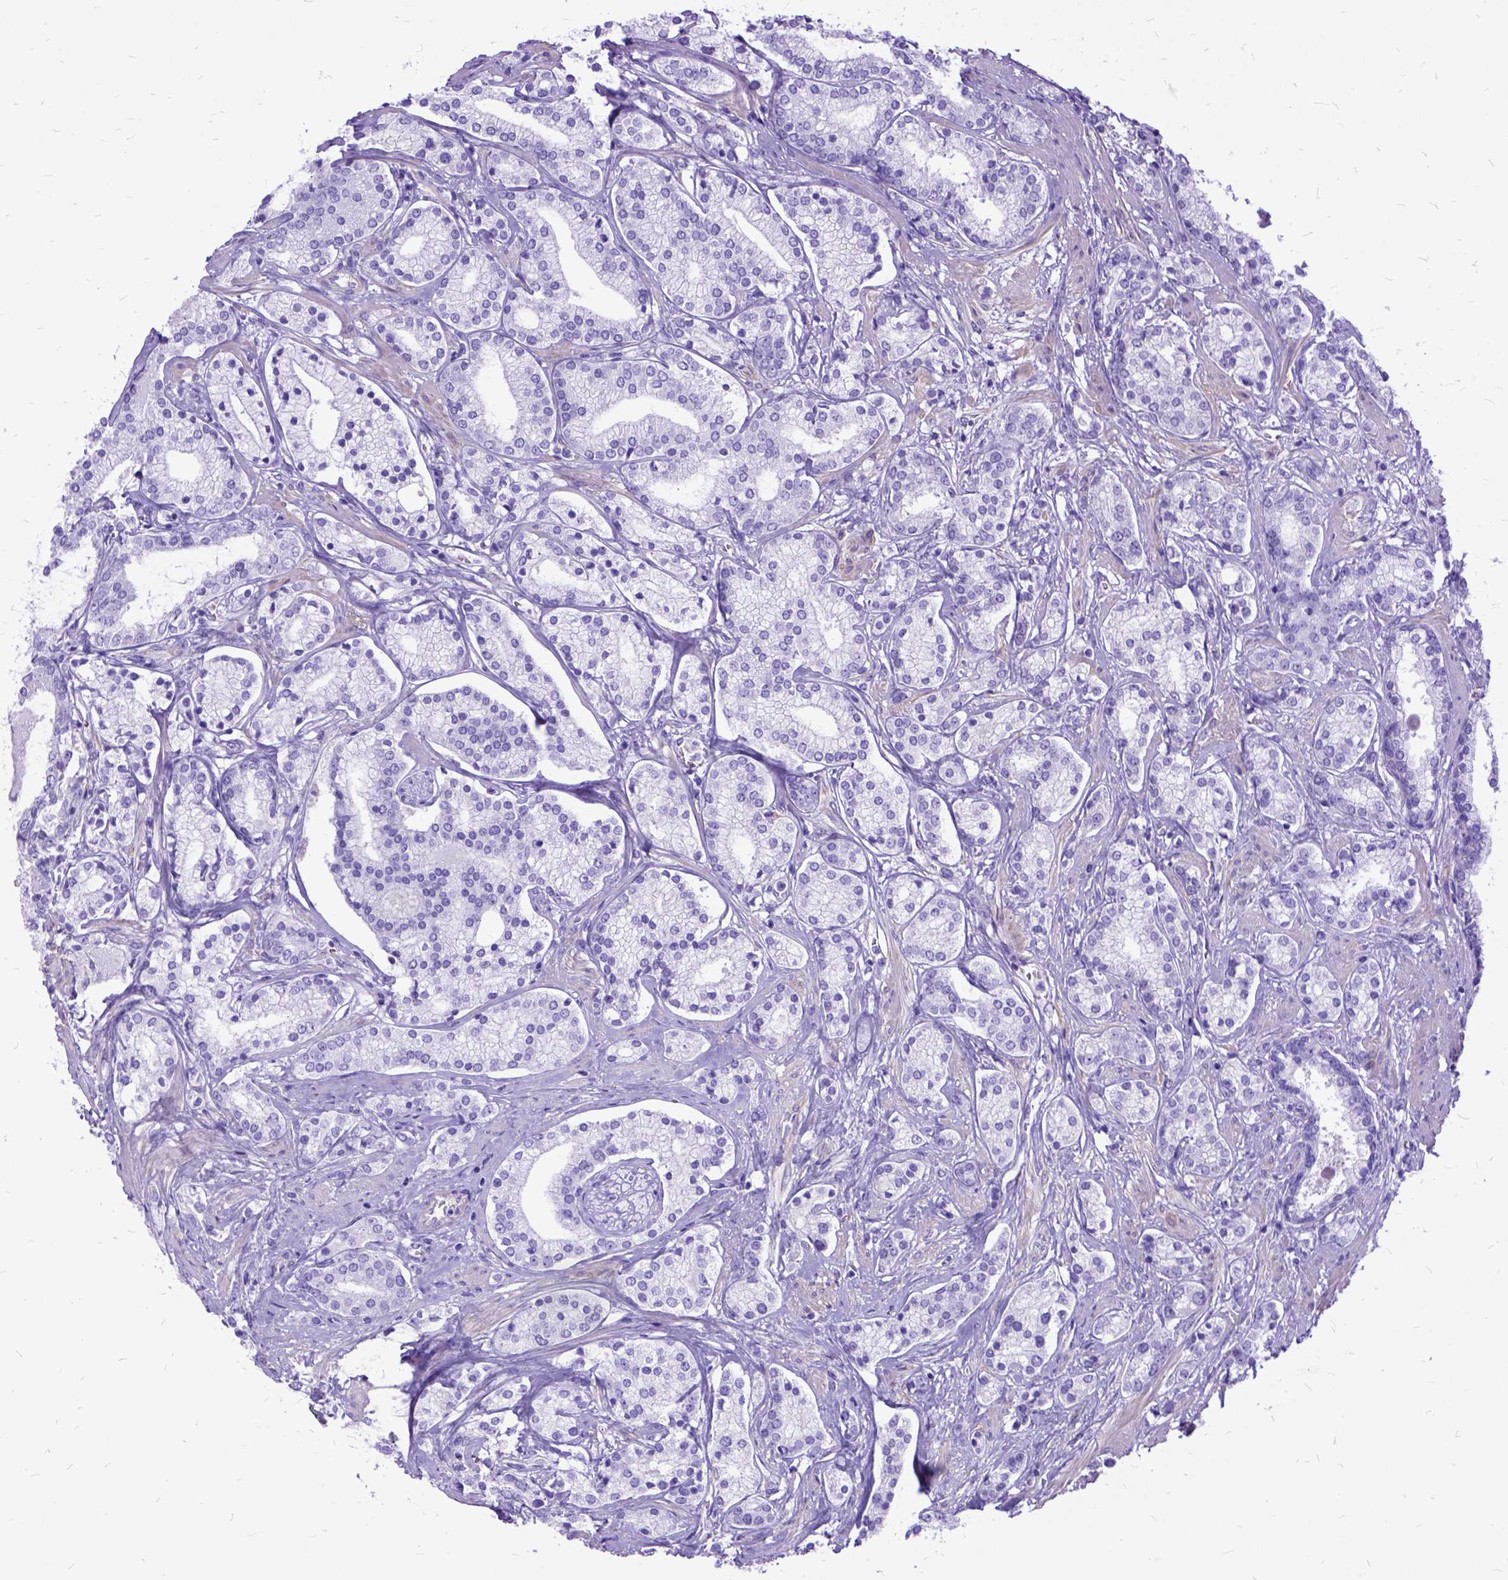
{"staining": {"intensity": "negative", "quantity": "none", "location": "none"}, "tissue": "prostate cancer", "cell_type": "Tumor cells", "image_type": "cancer", "snomed": [{"axis": "morphology", "description": "Adenocarcinoma, High grade"}, {"axis": "topography", "description": "Prostate"}], "caption": "DAB (3,3'-diaminobenzidine) immunohistochemical staining of prostate high-grade adenocarcinoma exhibits no significant expression in tumor cells.", "gene": "ARL9", "patient": {"sex": "male", "age": 58}}